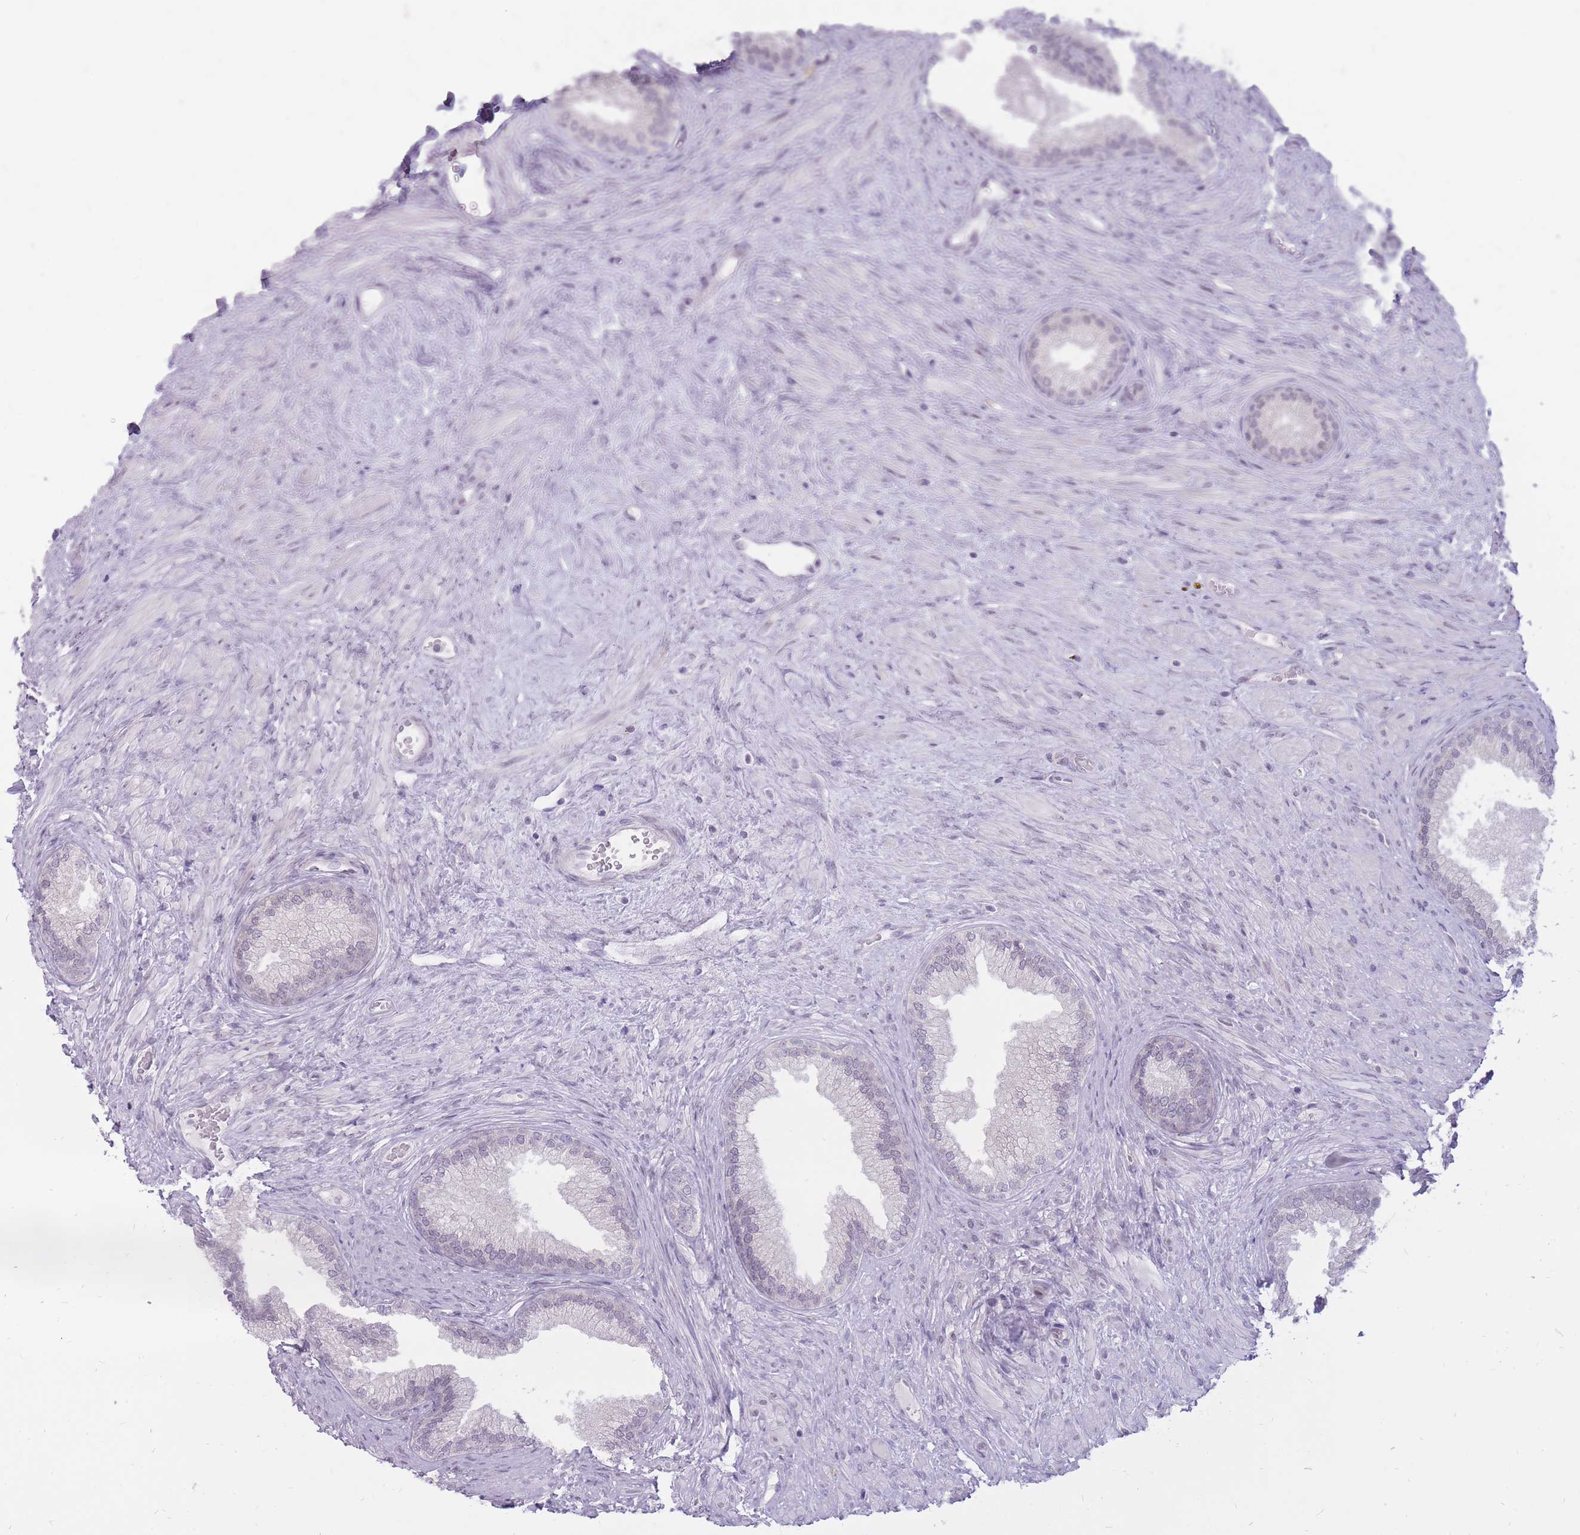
{"staining": {"intensity": "negative", "quantity": "none", "location": "none"}, "tissue": "prostate", "cell_type": "Glandular cells", "image_type": "normal", "snomed": [{"axis": "morphology", "description": "Normal tissue, NOS"}, {"axis": "topography", "description": "Prostate"}], "caption": "A high-resolution micrograph shows immunohistochemistry staining of normal prostate, which displays no significant expression in glandular cells. (Stains: DAB (3,3'-diaminobenzidine) immunohistochemistry with hematoxylin counter stain, Microscopy: brightfield microscopy at high magnification).", "gene": "POM121C", "patient": {"sex": "male", "age": 76}}